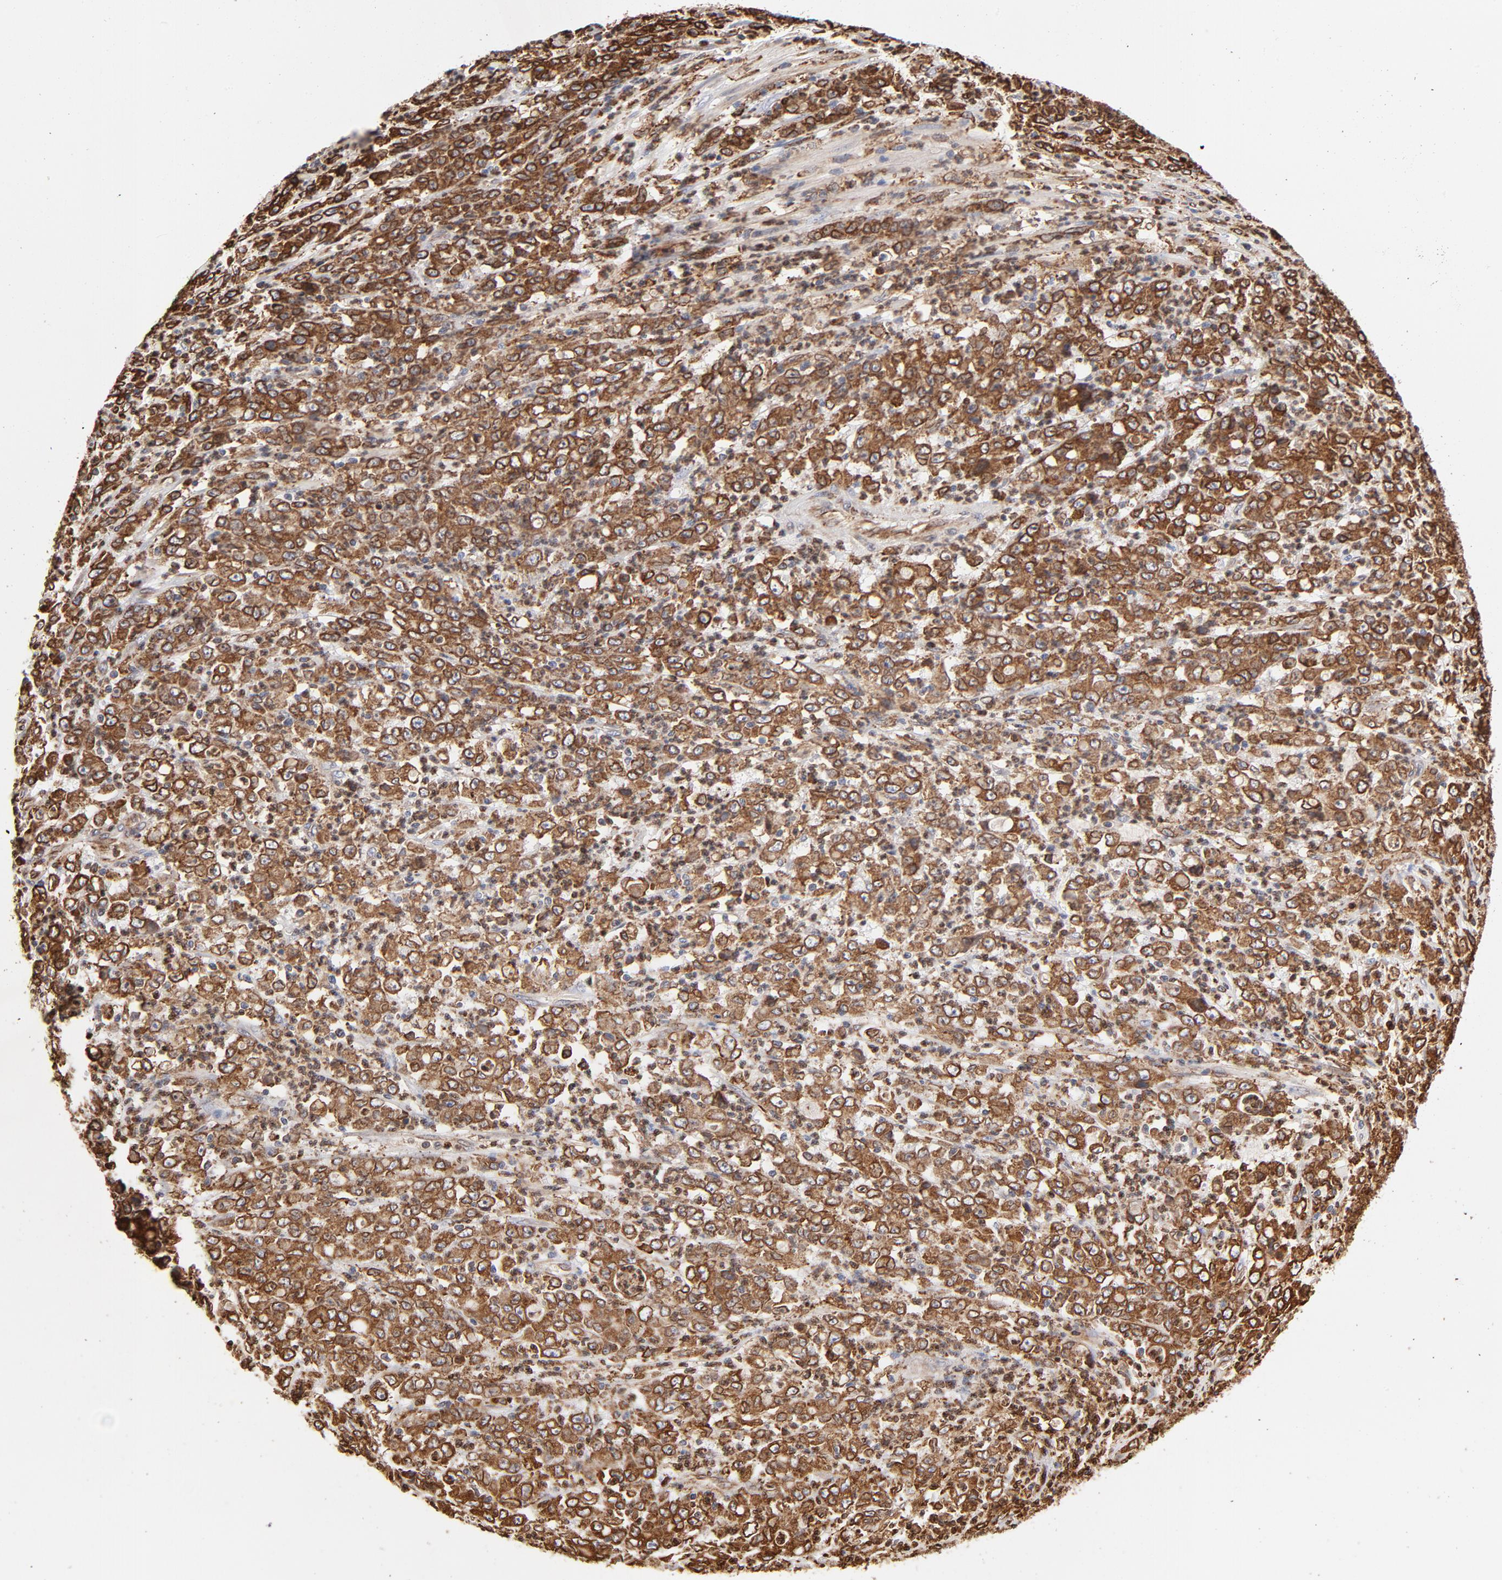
{"staining": {"intensity": "strong", "quantity": ">75%", "location": "cytoplasmic/membranous"}, "tissue": "stomach cancer", "cell_type": "Tumor cells", "image_type": "cancer", "snomed": [{"axis": "morphology", "description": "Adenocarcinoma, NOS"}, {"axis": "topography", "description": "Stomach, lower"}], "caption": "This is an image of IHC staining of stomach cancer (adenocarcinoma), which shows strong positivity in the cytoplasmic/membranous of tumor cells.", "gene": "CANX", "patient": {"sex": "female", "age": 71}}